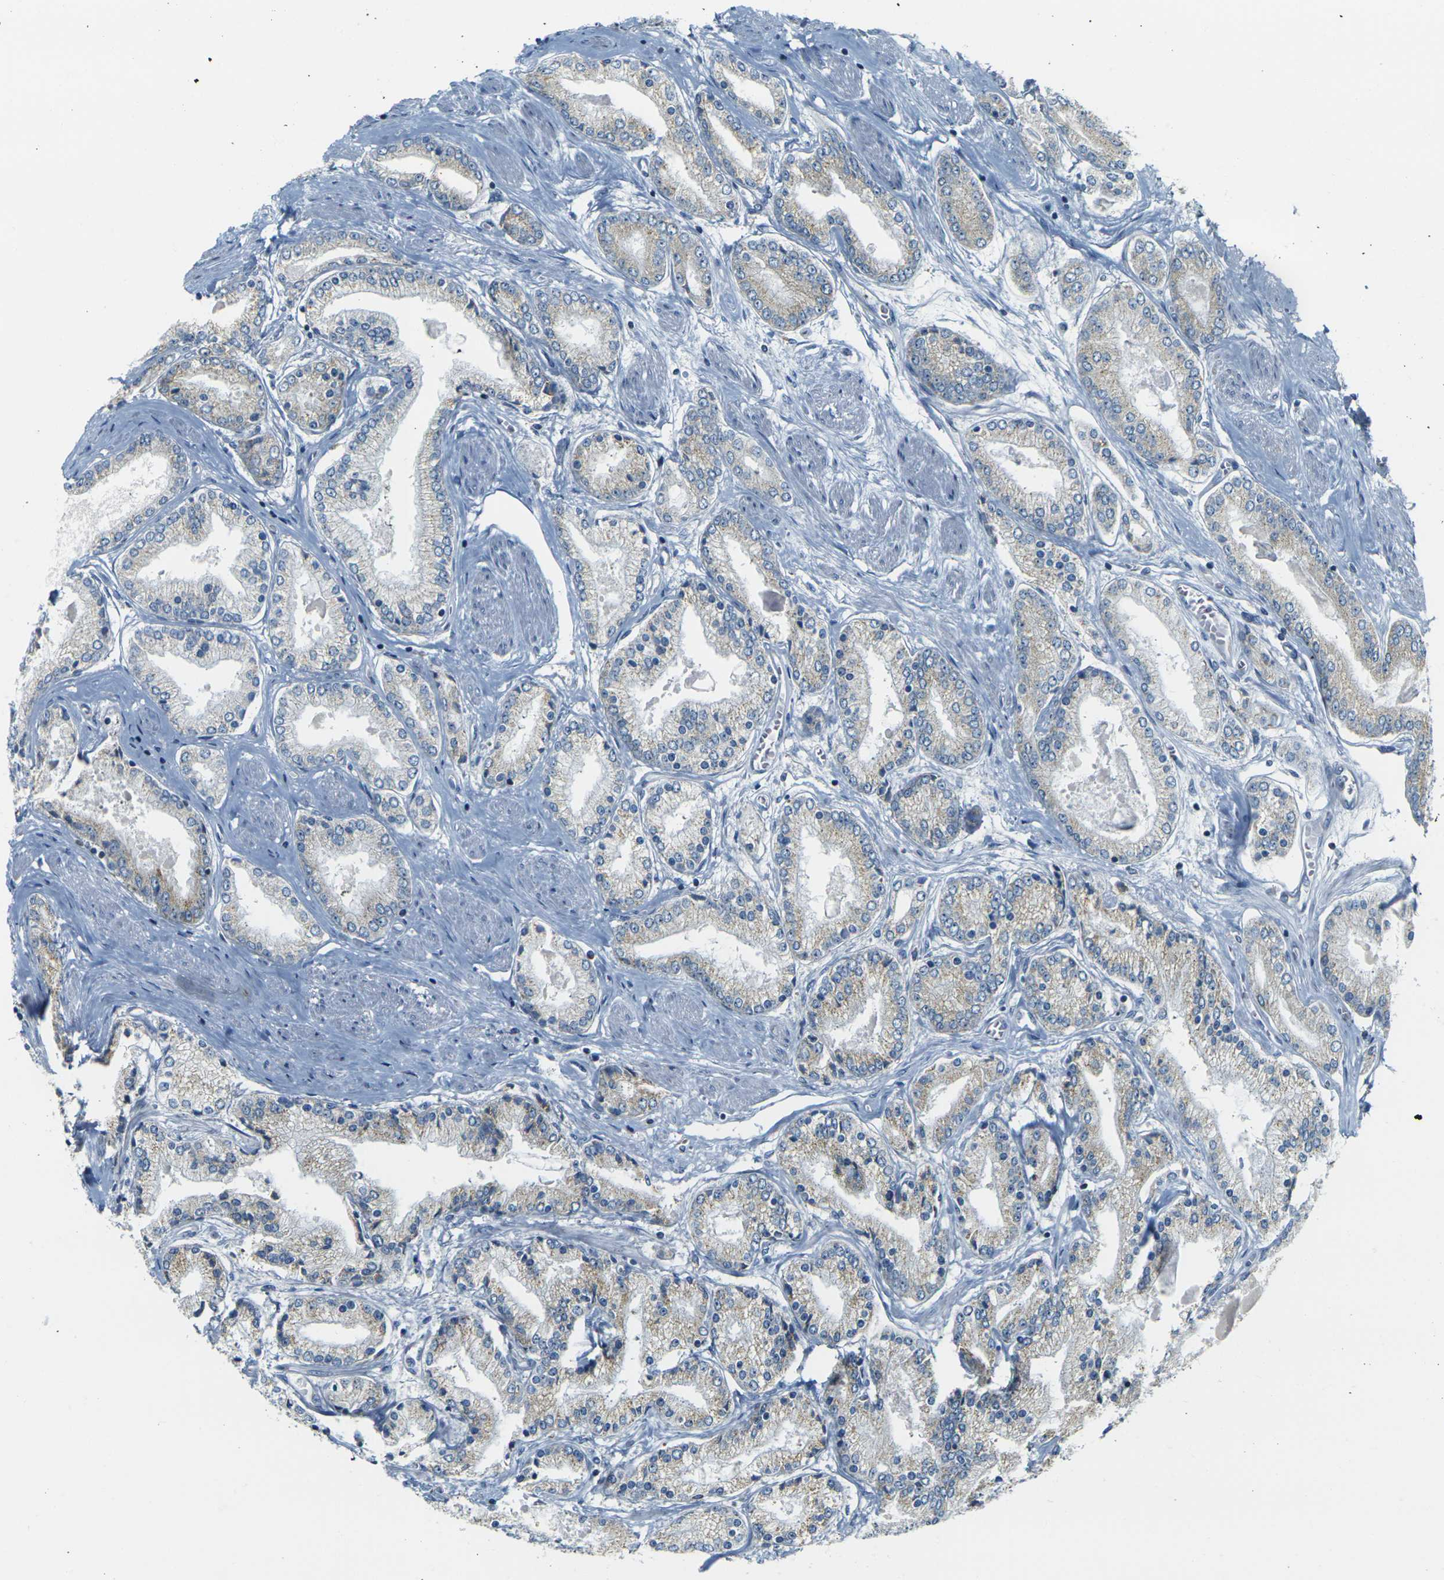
{"staining": {"intensity": "weak", "quantity": "<25%", "location": "cytoplasmic/membranous"}, "tissue": "prostate cancer", "cell_type": "Tumor cells", "image_type": "cancer", "snomed": [{"axis": "morphology", "description": "Adenocarcinoma, High grade"}, {"axis": "topography", "description": "Prostate"}], "caption": "Photomicrograph shows no protein staining in tumor cells of prostate cancer (adenocarcinoma (high-grade)) tissue.", "gene": "PARD6B", "patient": {"sex": "male", "age": 59}}